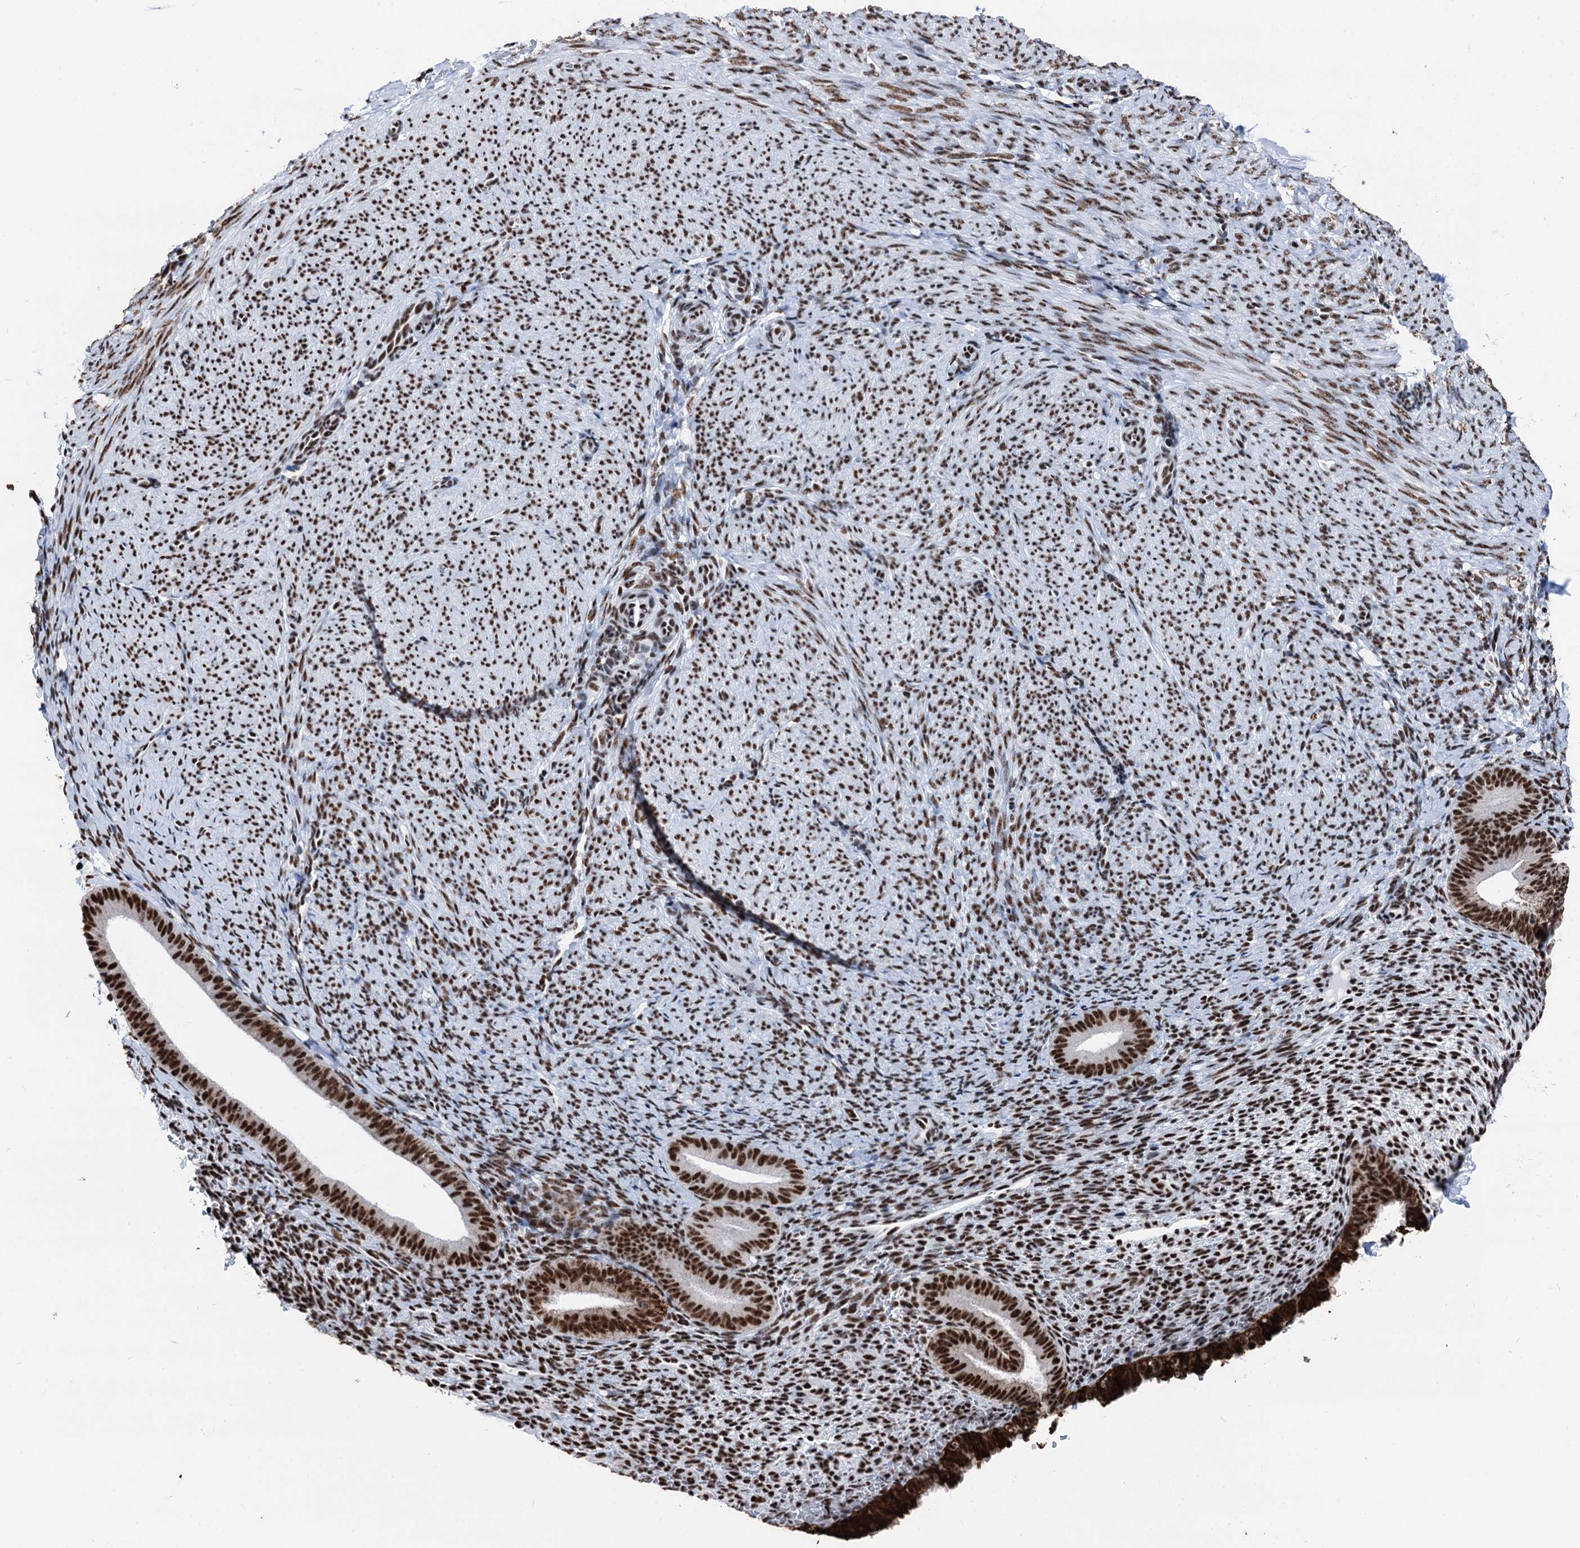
{"staining": {"intensity": "strong", "quantity": "25%-75%", "location": "nuclear"}, "tissue": "endometrium", "cell_type": "Cells in endometrial stroma", "image_type": "normal", "snomed": [{"axis": "morphology", "description": "Normal tissue, NOS"}, {"axis": "topography", "description": "Endometrium"}], "caption": "Brown immunohistochemical staining in benign human endometrium reveals strong nuclear positivity in about 25%-75% of cells in endometrial stroma.", "gene": "DDX23", "patient": {"sex": "female", "age": 65}}